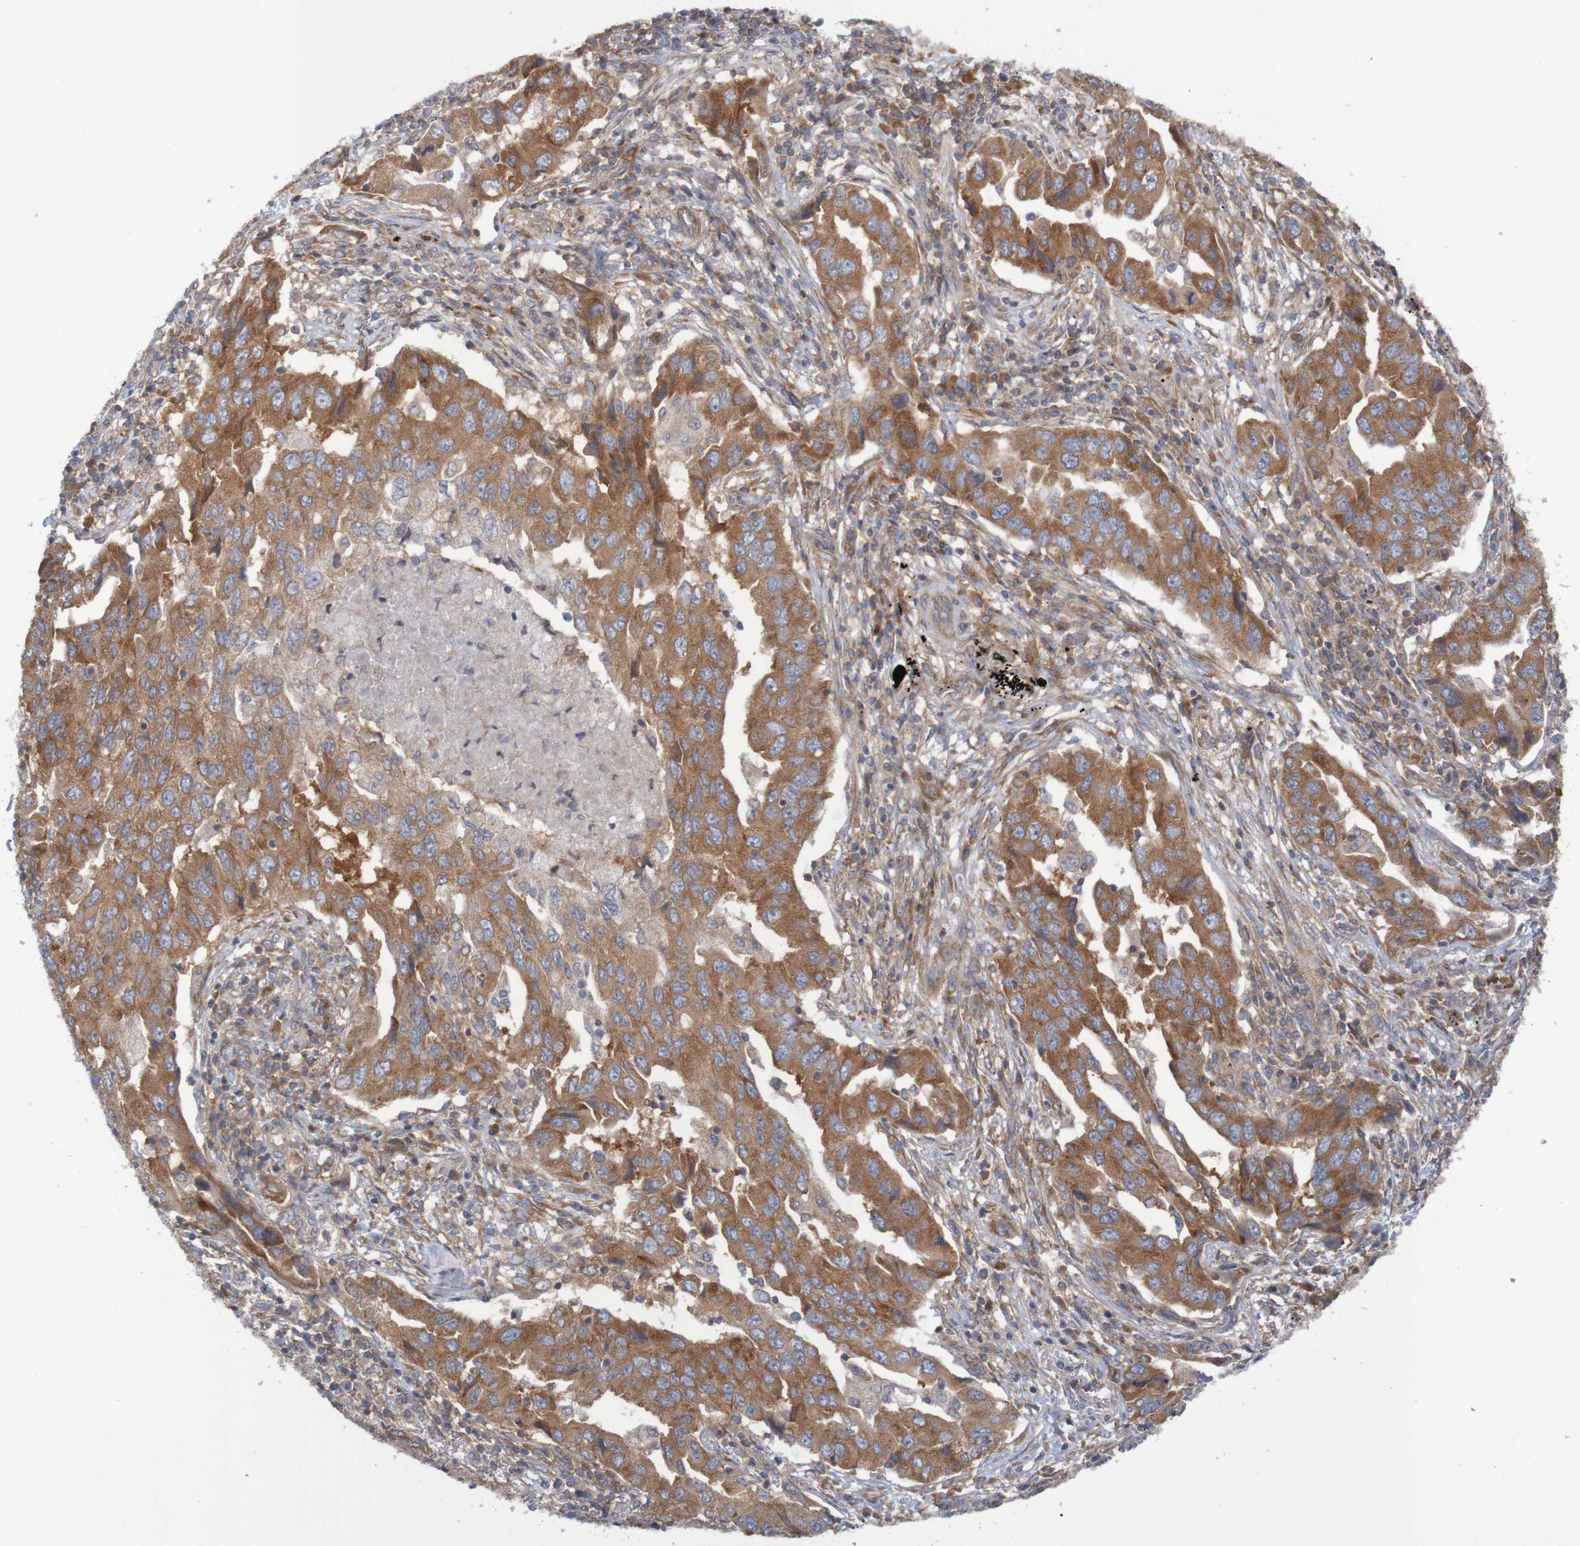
{"staining": {"intensity": "strong", "quantity": ">75%", "location": "cytoplasmic/membranous"}, "tissue": "lung cancer", "cell_type": "Tumor cells", "image_type": "cancer", "snomed": [{"axis": "morphology", "description": "Adenocarcinoma, NOS"}, {"axis": "topography", "description": "Lung"}], "caption": "Tumor cells exhibit high levels of strong cytoplasmic/membranous staining in approximately >75% of cells in human lung adenocarcinoma.", "gene": "LRRC47", "patient": {"sex": "female", "age": 65}}